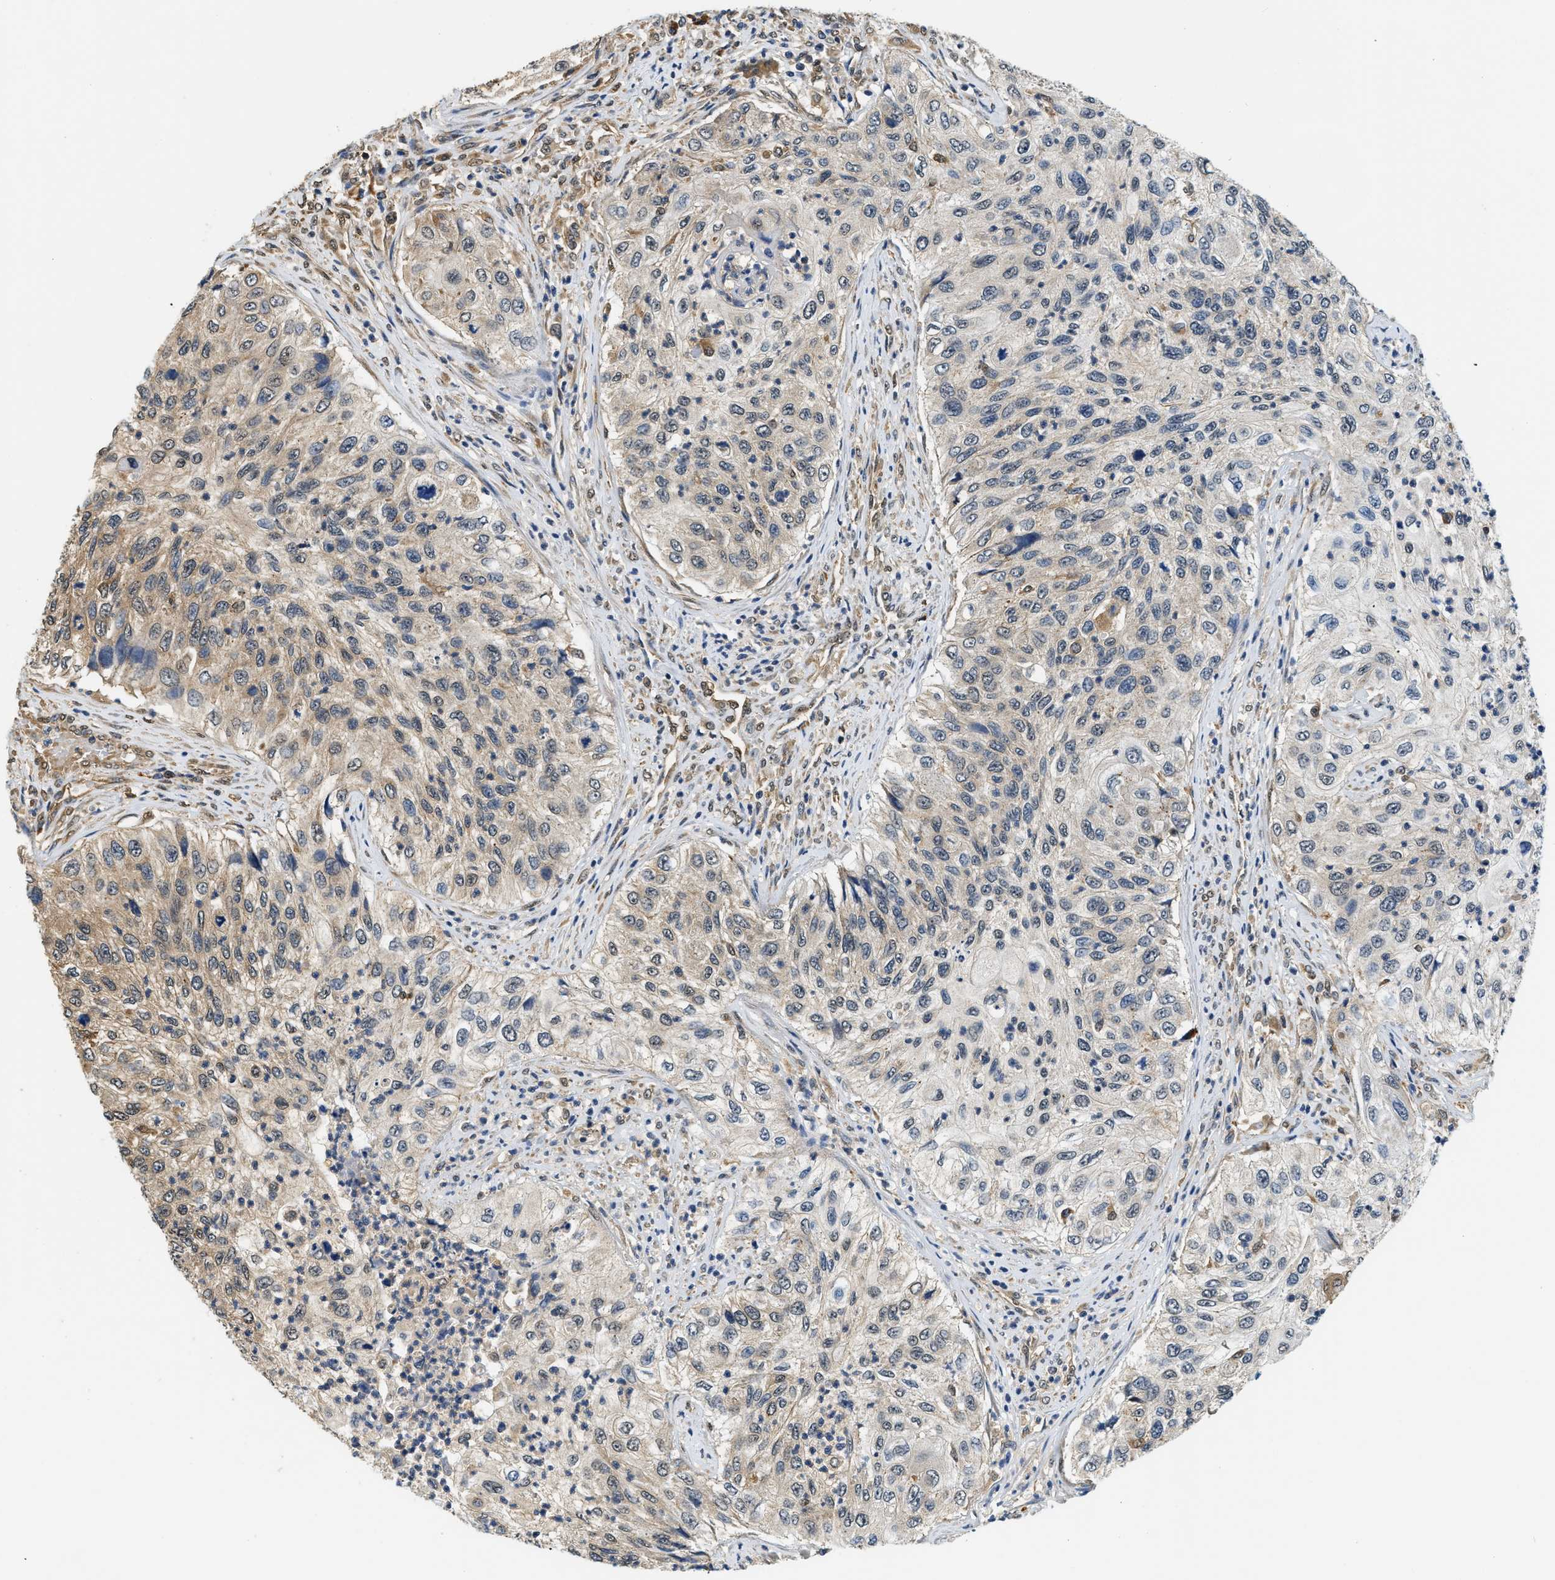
{"staining": {"intensity": "weak", "quantity": "<25%", "location": "cytoplasmic/membranous"}, "tissue": "urothelial cancer", "cell_type": "Tumor cells", "image_type": "cancer", "snomed": [{"axis": "morphology", "description": "Urothelial carcinoma, High grade"}, {"axis": "topography", "description": "Urinary bladder"}], "caption": "Human urothelial carcinoma (high-grade) stained for a protein using IHC reveals no positivity in tumor cells.", "gene": "BCL7C", "patient": {"sex": "female", "age": 60}}